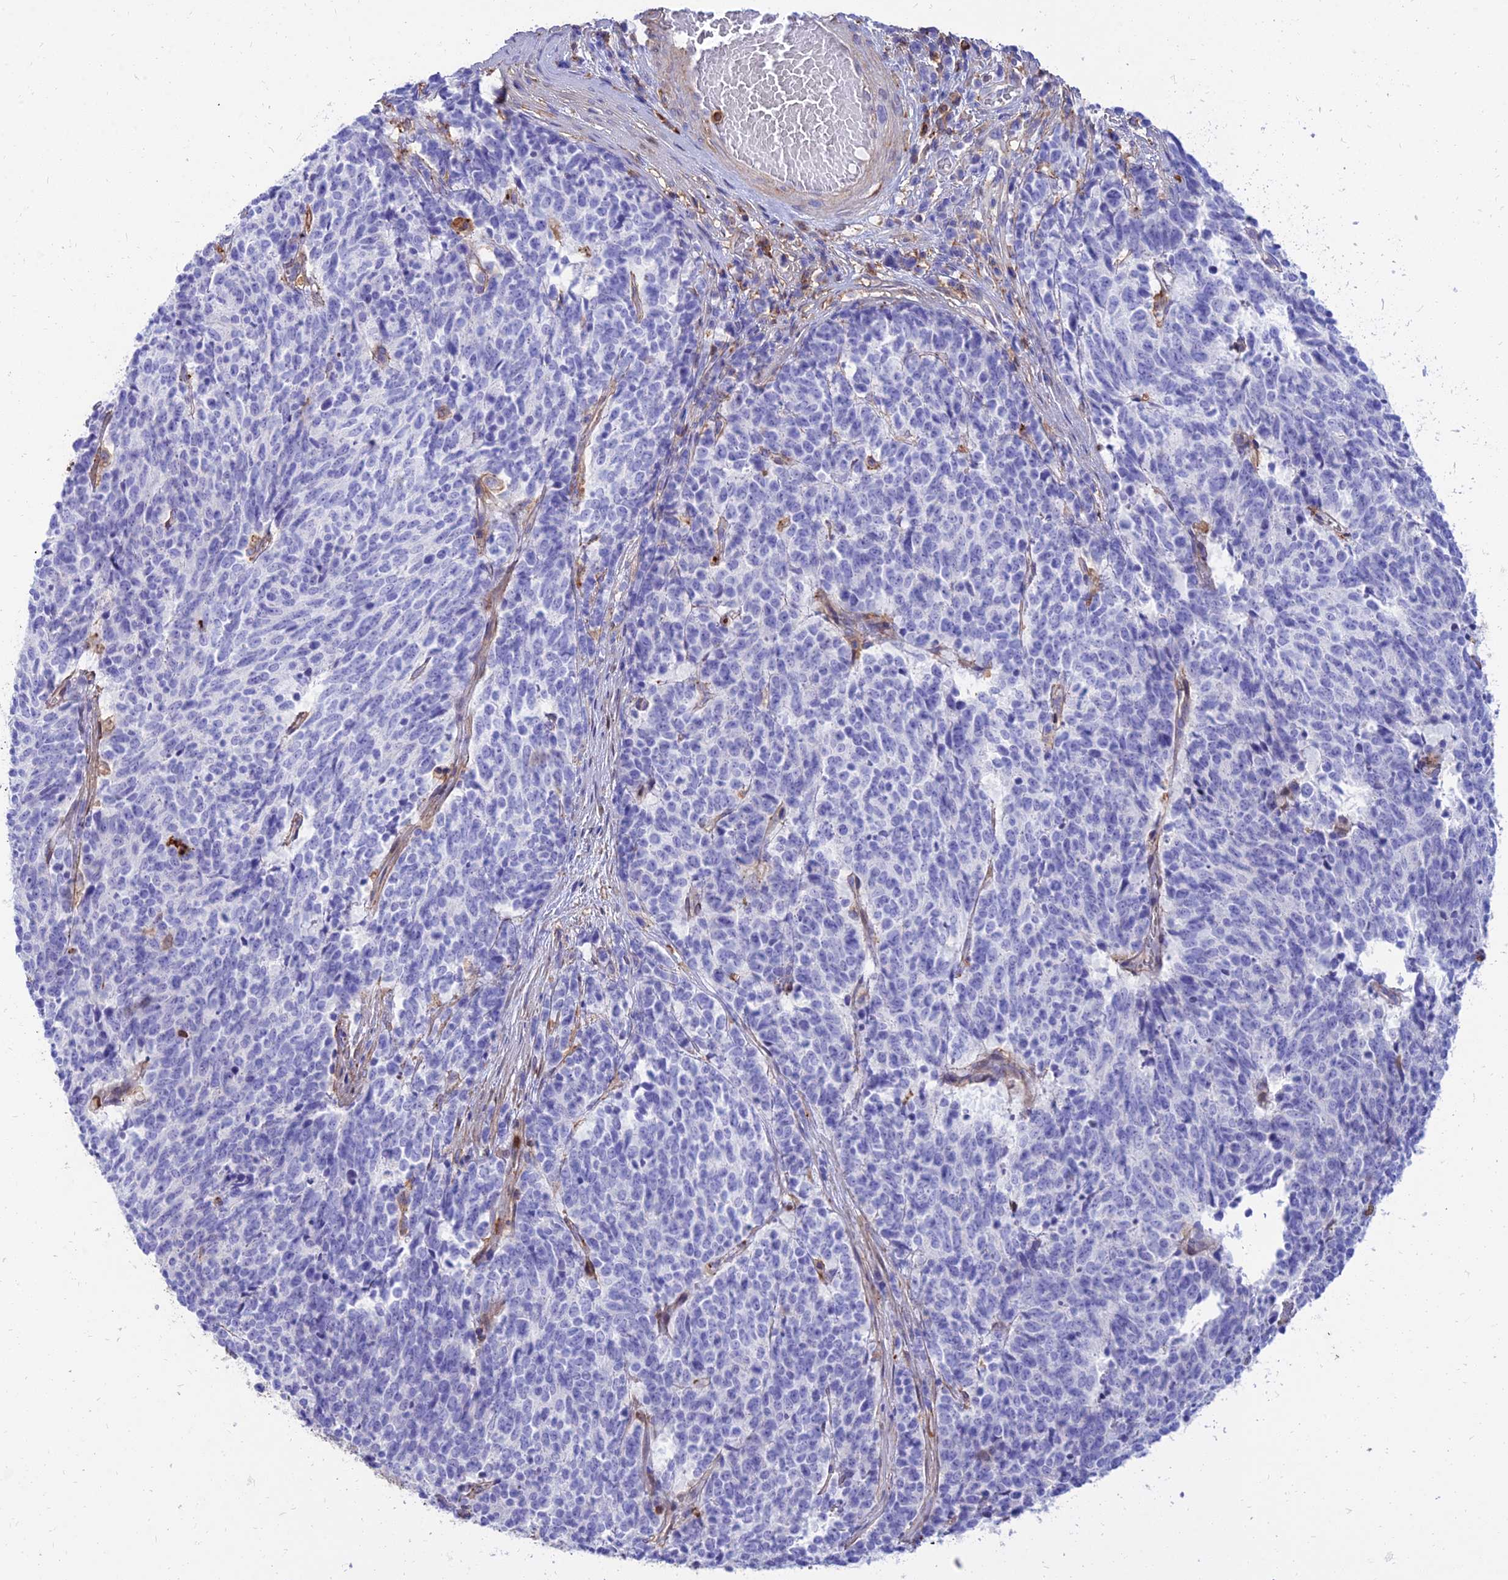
{"staining": {"intensity": "negative", "quantity": "none", "location": "none"}, "tissue": "cervical cancer", "cell_type": "Tumor cells", "image_type": "cancer", "snomed": [{"axis": "morphology", "description": "Squamous cell carcinoma, NOS"}, {"axis": "topography", "description": "Cervix"}], "caption": "Image shows no significant protein expression in tumor cells of cervical squamous cell carcinoma.", "gene": "SREK1IP1", "patient": {"sex": "female", "age": 29}}